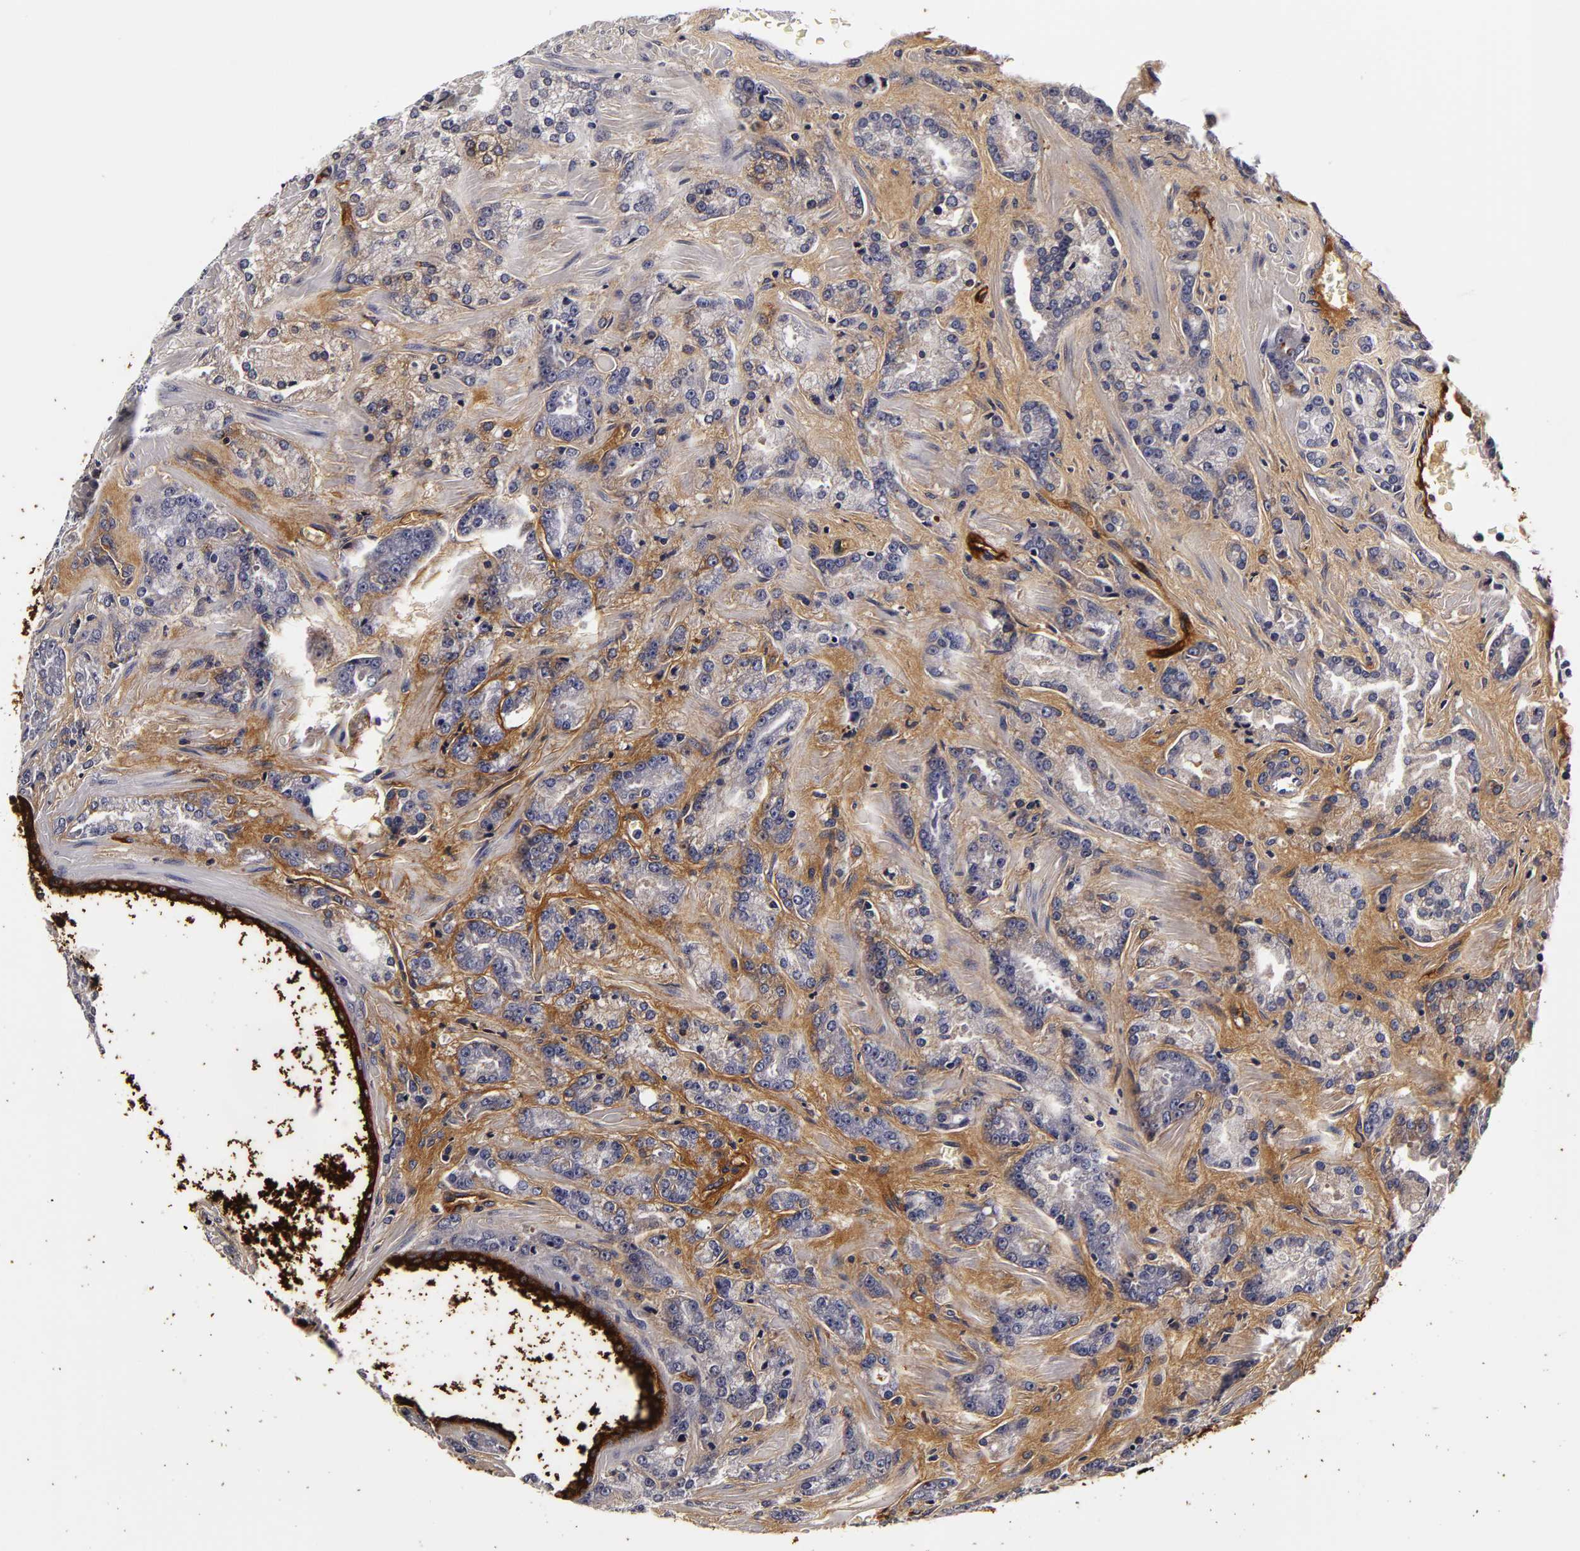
{"staining": {"intensity": "negative", "quantity": "none", "location": "none"}, "tissue": "prostate cancer", "cell_type": "Tumor cells", "image_type": "cancer", "snomed": [{"axis": "morphology", "description": "Adenocarcinoma, High grade"}, {"axis": "topography", "description": "Prostate"}], "caption": "Immunohistochemical staining of human prostate cancer demonstrates no significant expression in tumor cells.", "gene": "LGALS3BP", "patient": {"sex": "male", "age": 71}}